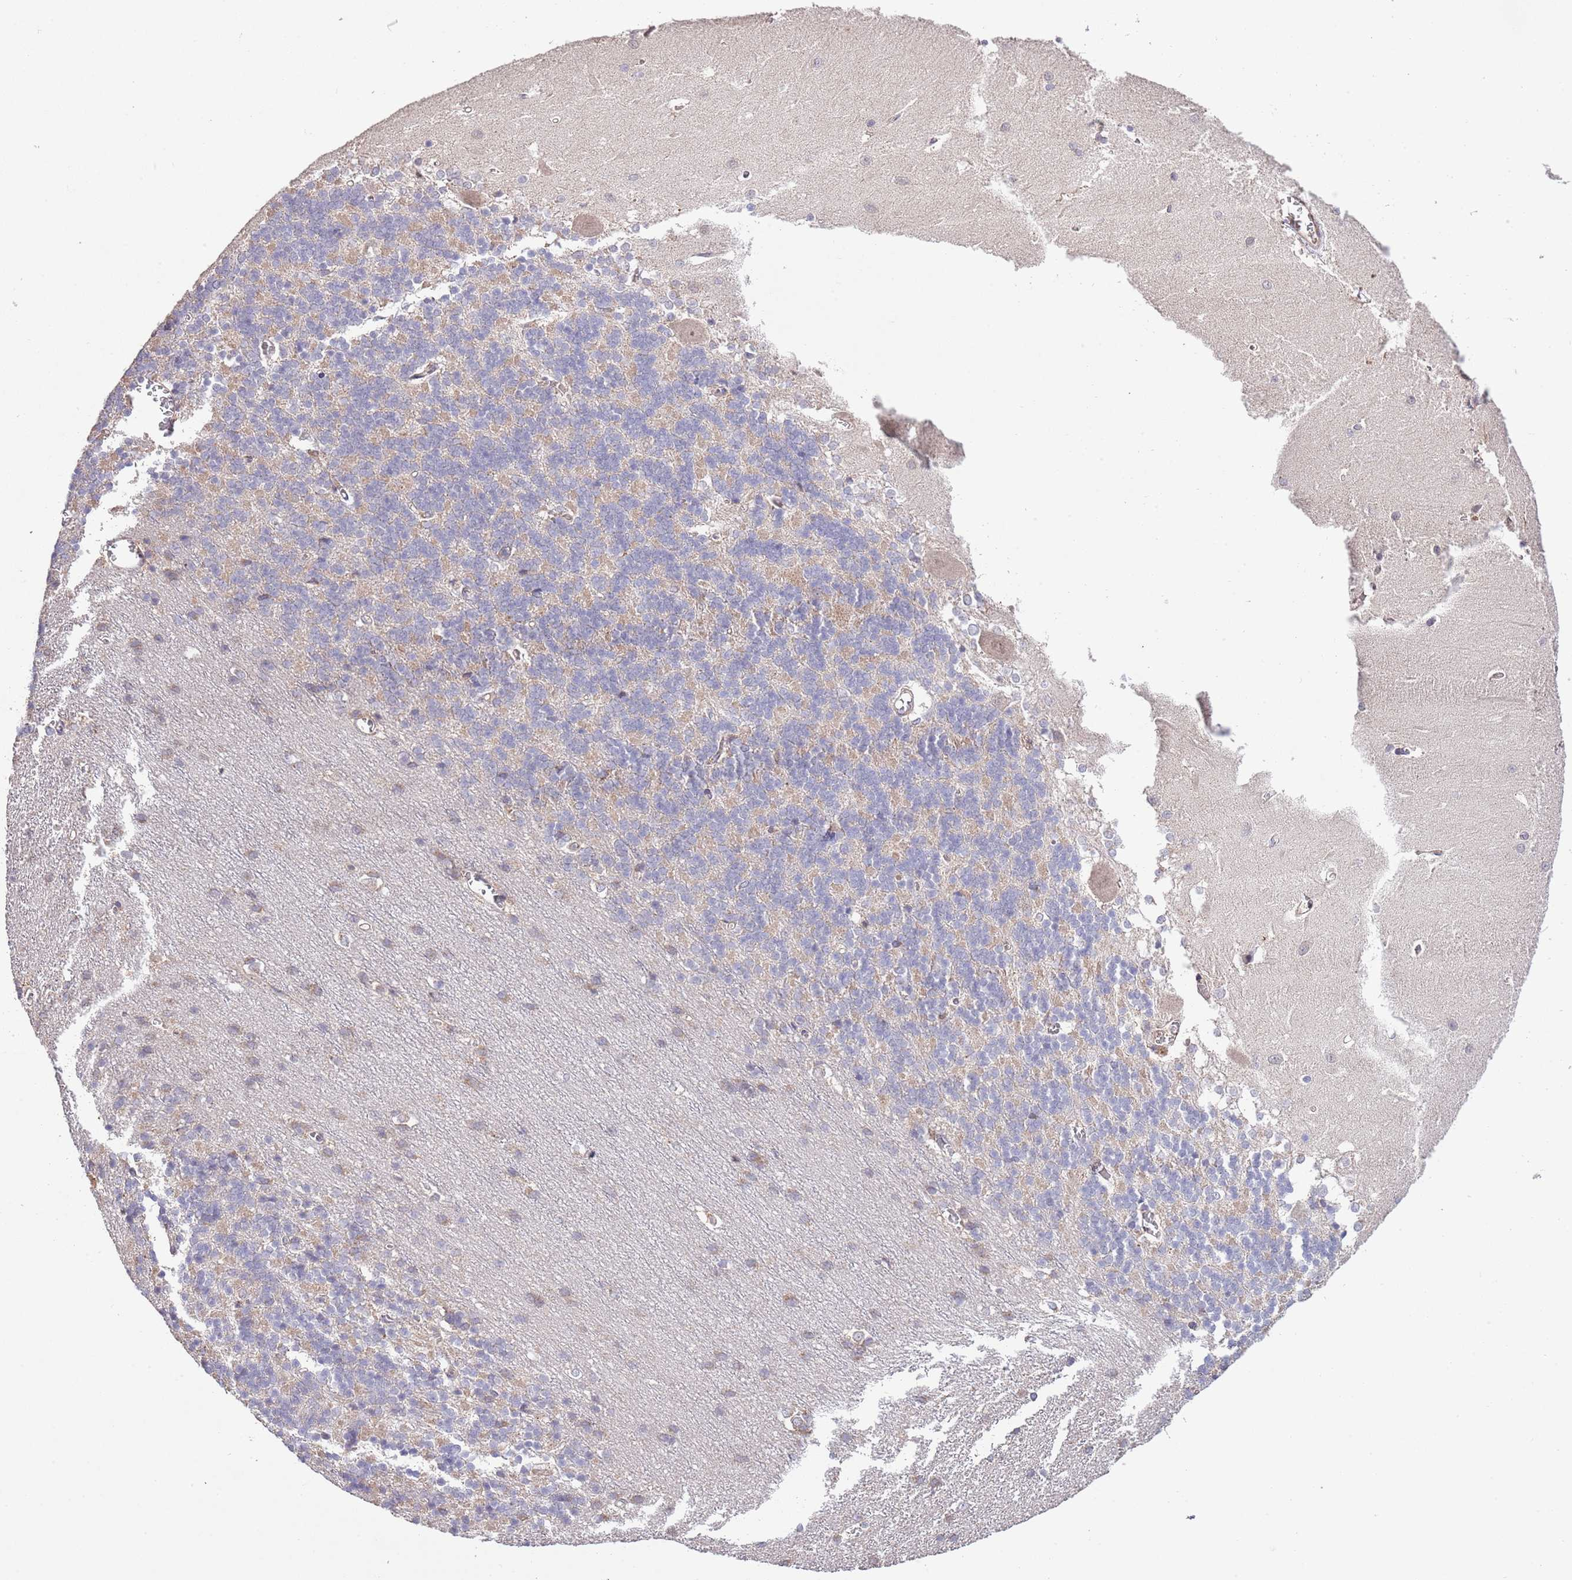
{"staining": {"intensity": "weak", "quantity": "25%-75%", "location": "cytoplasmic/membranous"}, "tissue": "cerebellum", "cell_type": "Cells in granular layer", "image_type": "normal", "snomed": [{"axis": "morphology", "description": "Normal tissue, NOS"}, {"axis": "topography", "description": "Cerebellum"}], "caption": "This micrograph shows immunohistochemistry staining of unremarkable human cerebellum, with low weak cytoplasmic/membranous positivity in about 25%-75% of cells in granular layer.", "gene": "IVD", "patient": {"sex": "male", "age": 37}}